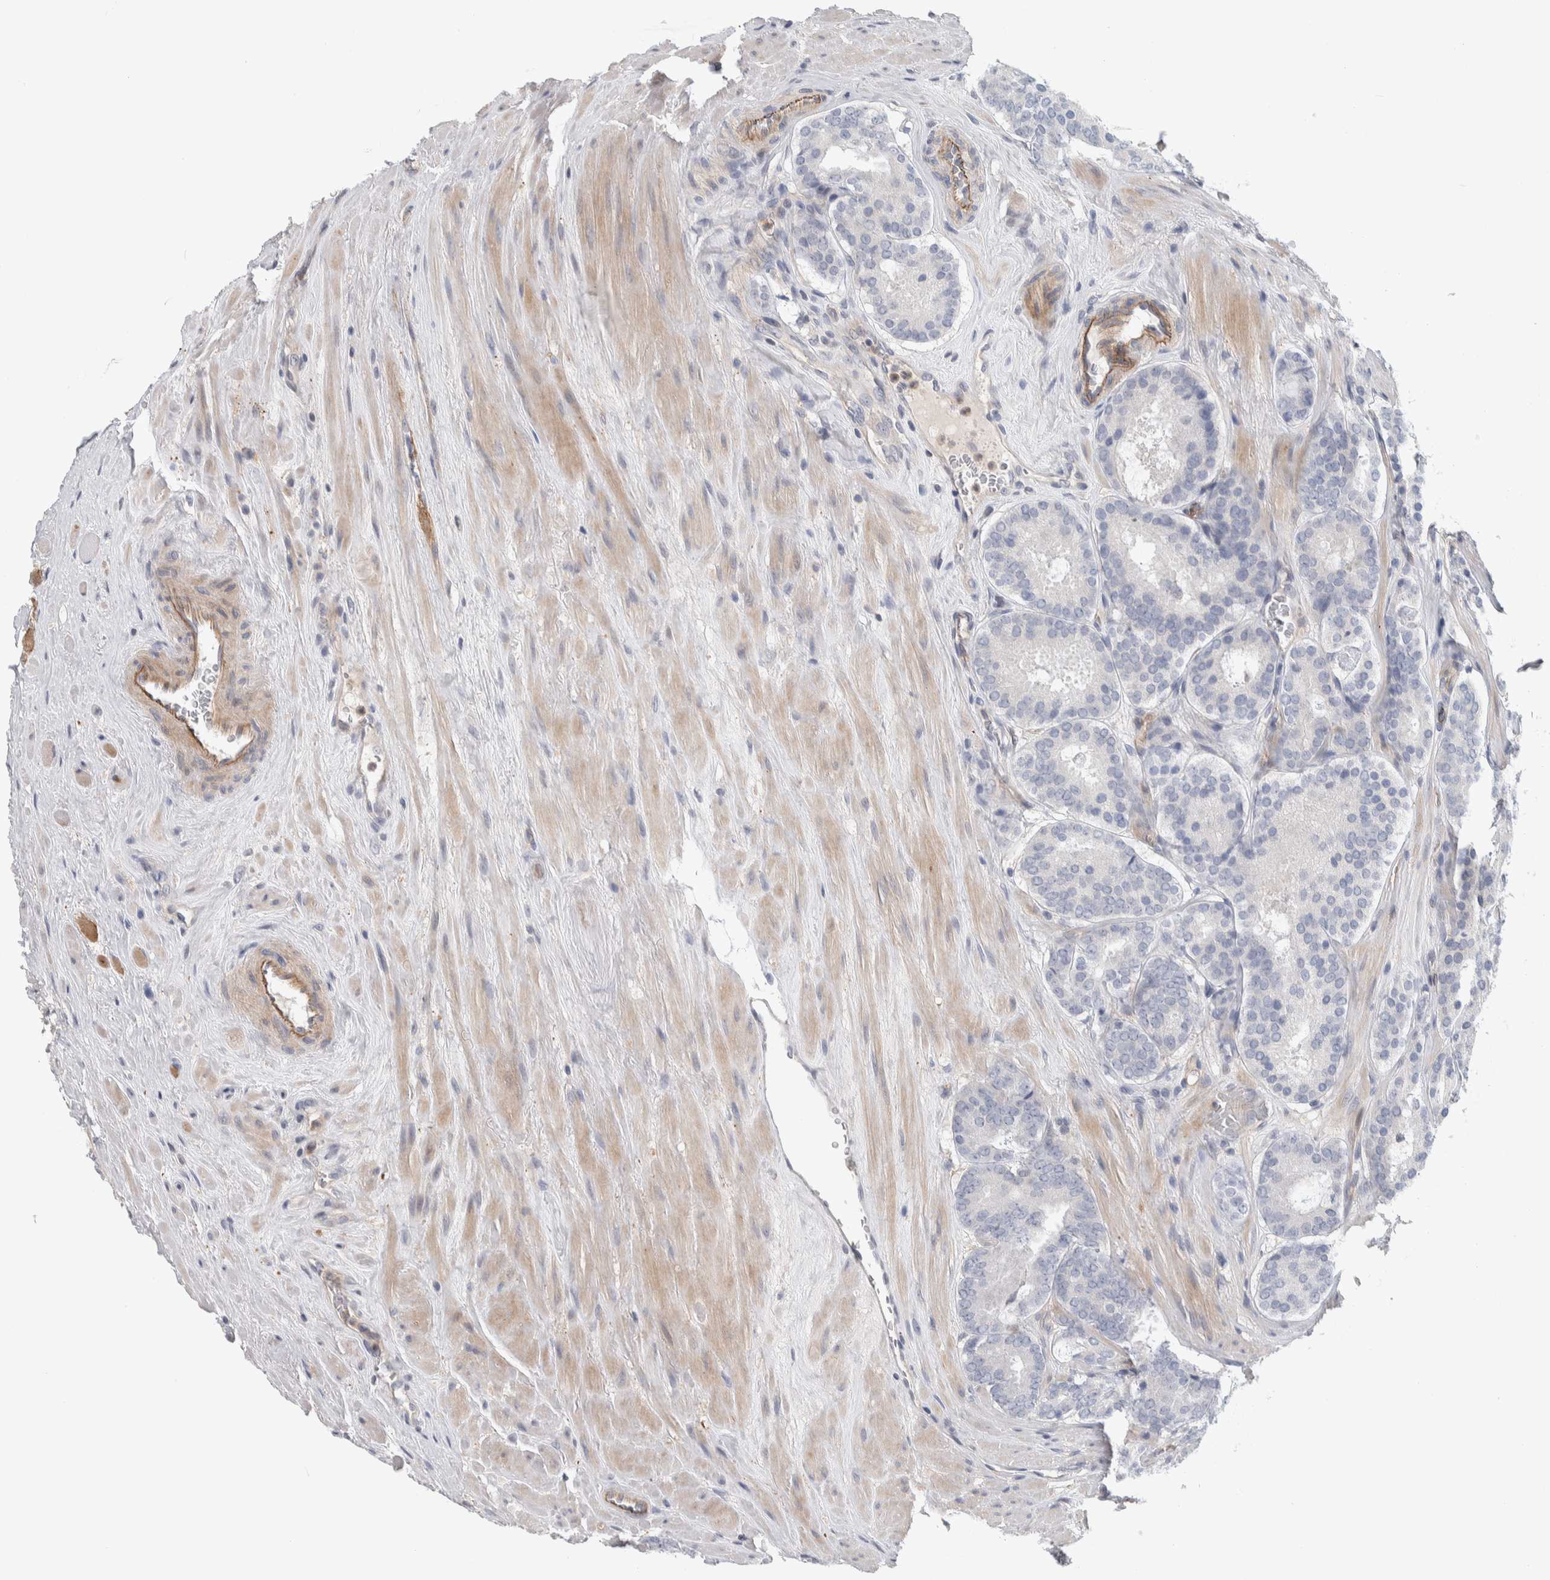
{"staining": {"intensity": "negative", "quantity": "none", "location": "none"}, "tissue": "prostate cancer", "cell_type": "Tumor cells", "image_type": "cancer", "snomed": [{"axis": "morphology", "description": "Adenocarcinoma, Low grade"}, {"axis": "topography", "description": "Prostate"}], "caption": "Immunohistochemistry (IHC) of prostate low-grade adenocarcinoma demonstrates no positivity in tumor cells.", "gene": "ZNF862", "patient": {"sex": "male", "age": 69}}